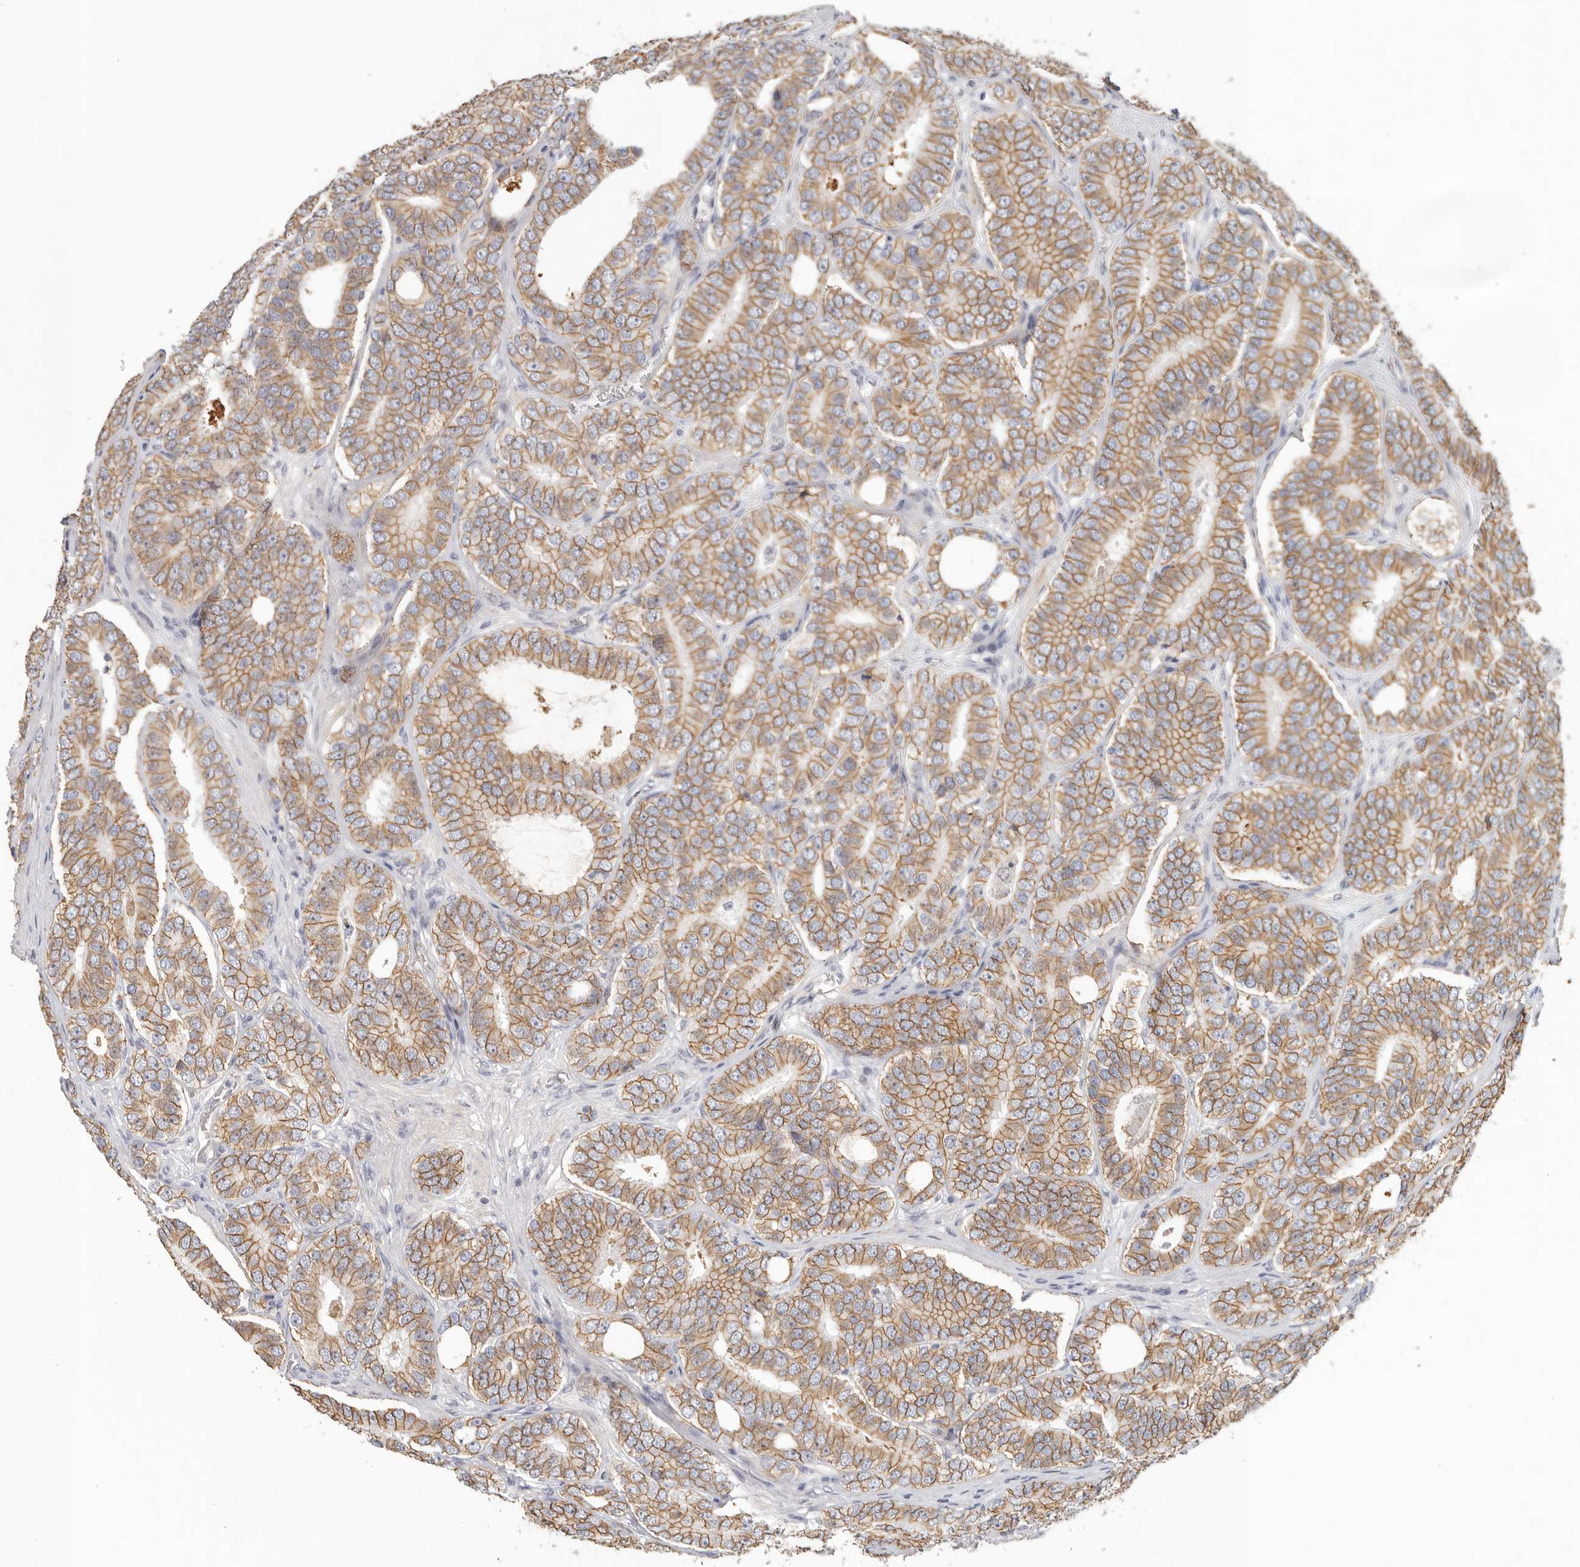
{"staining": {"intensity": "moderate", "quantity": ">75%", "location": "cytoplasmic/membranous"}, "tissue": "prostate cancer", "cell_type": "Tumor cells", "image_type": "cancer", "snomed": [{"axis": "morphology", "description": "Adenocarcinoma, High grade"}, {"axis": "topography", "description": "Prostate"}], "caption": "High-magnification brightfield microscopy of high-grade adenocarcinoma (prostate) stained with DAB (brown) and counterstained with hematoxylin (blue). tumor cells exhibit moderate cytoplasmic/membranous positivity is seen in about>75% of cells.", "gene": "ANXA9", "patient": {"sex": "male", "age": 56}}